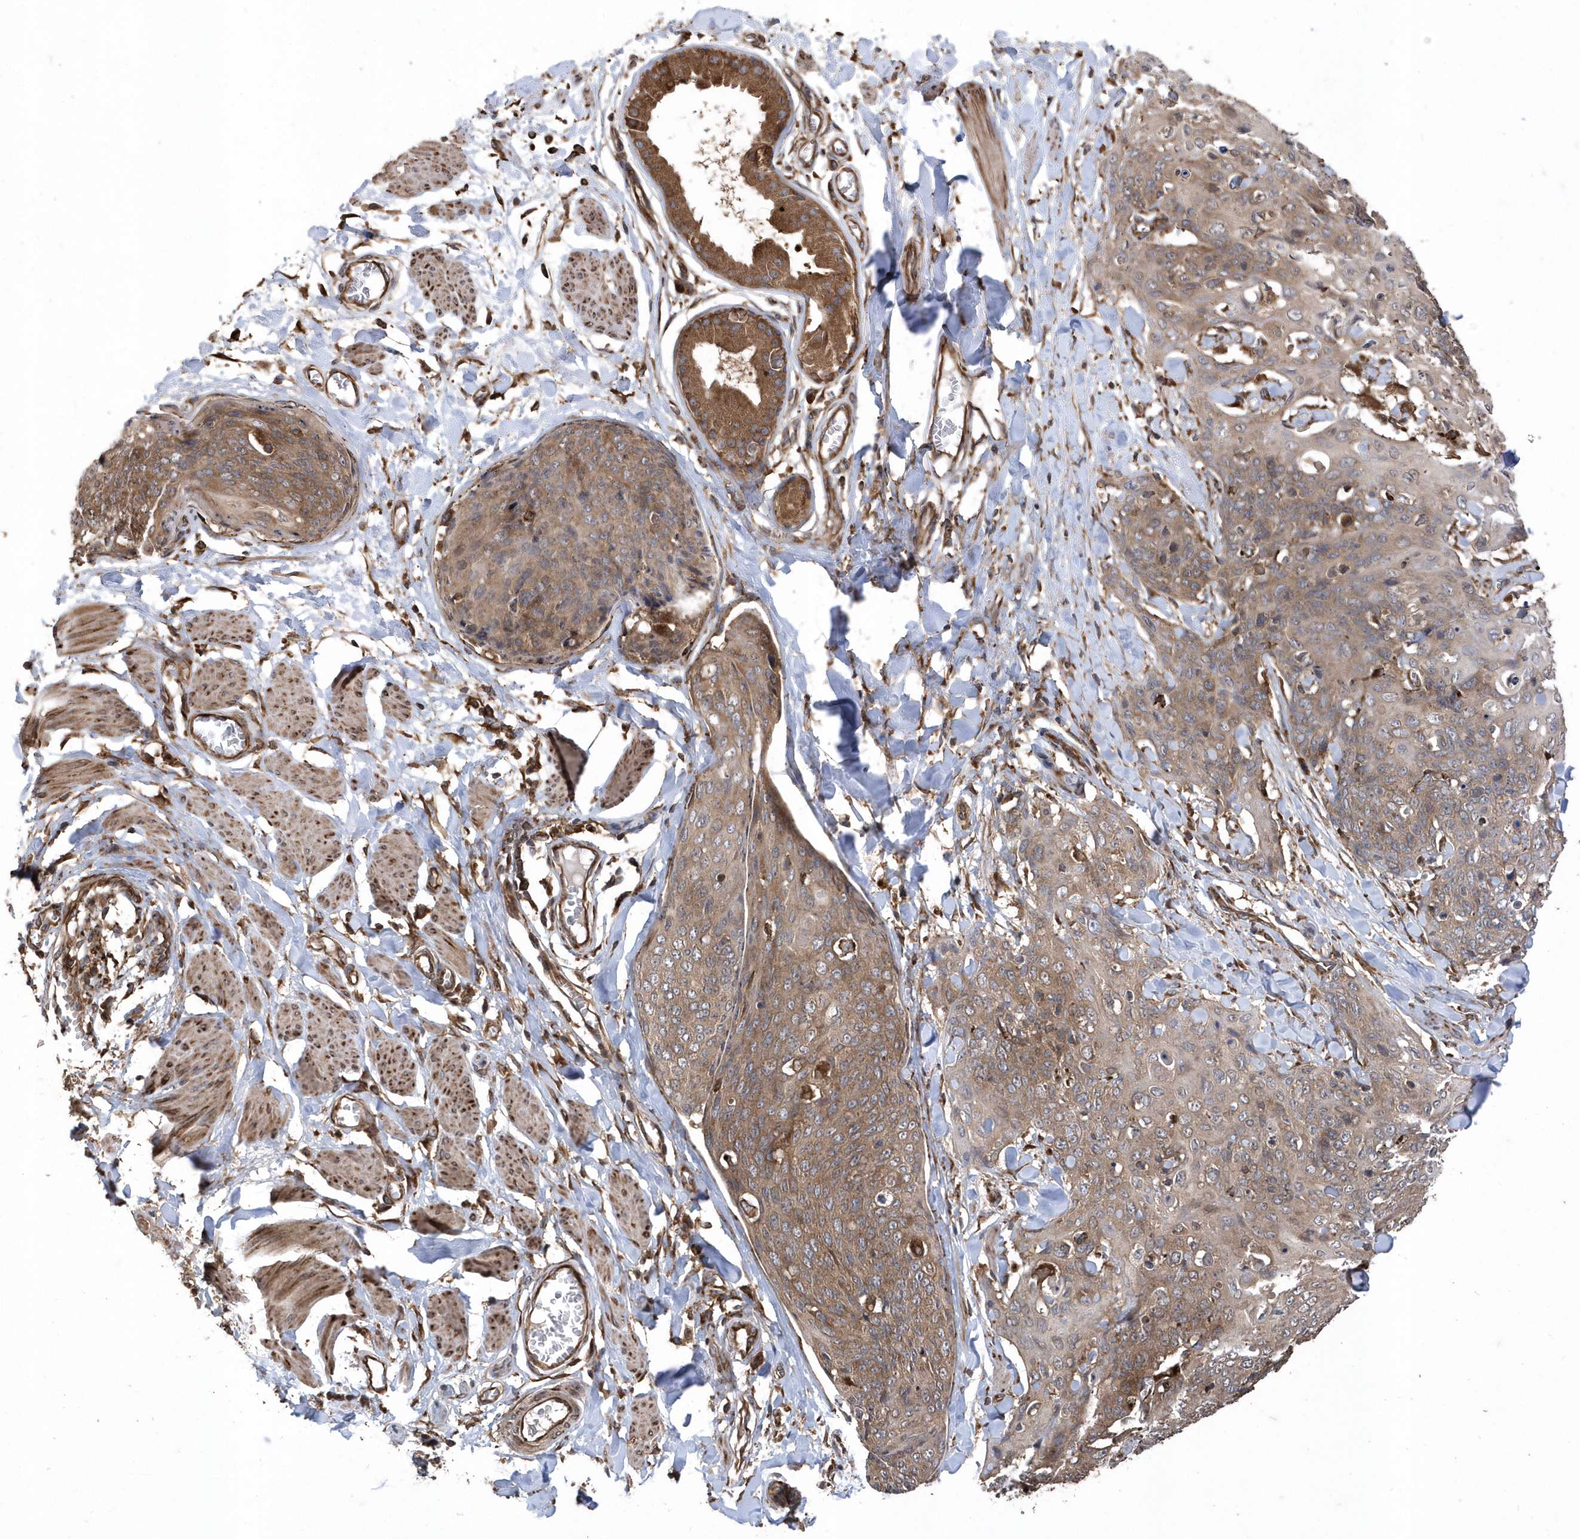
{"staining": {"intensity": "moderate", "quantity": ">75%", "location": "cytoplasmic/membranous"}, "tissue": "skin cancer", "cell_type": "Tumor cells", "image_type": "cancer", "snomed": [{"axis": "morphology", "description": "Squamous cell carcinoma, NOS"}, {"axis": "topography", "description": "Skin"}, {"axis": "topography", "description": "Vulva"}], "caption": "Immunohistochemical staining of human skin cancer reveals medium levels of moderate cytoplasmic/membranous protein expression in about >75% of tumor cells.", "gene": "WASHC5", "patient": {"sex": "female", "age": 85}}